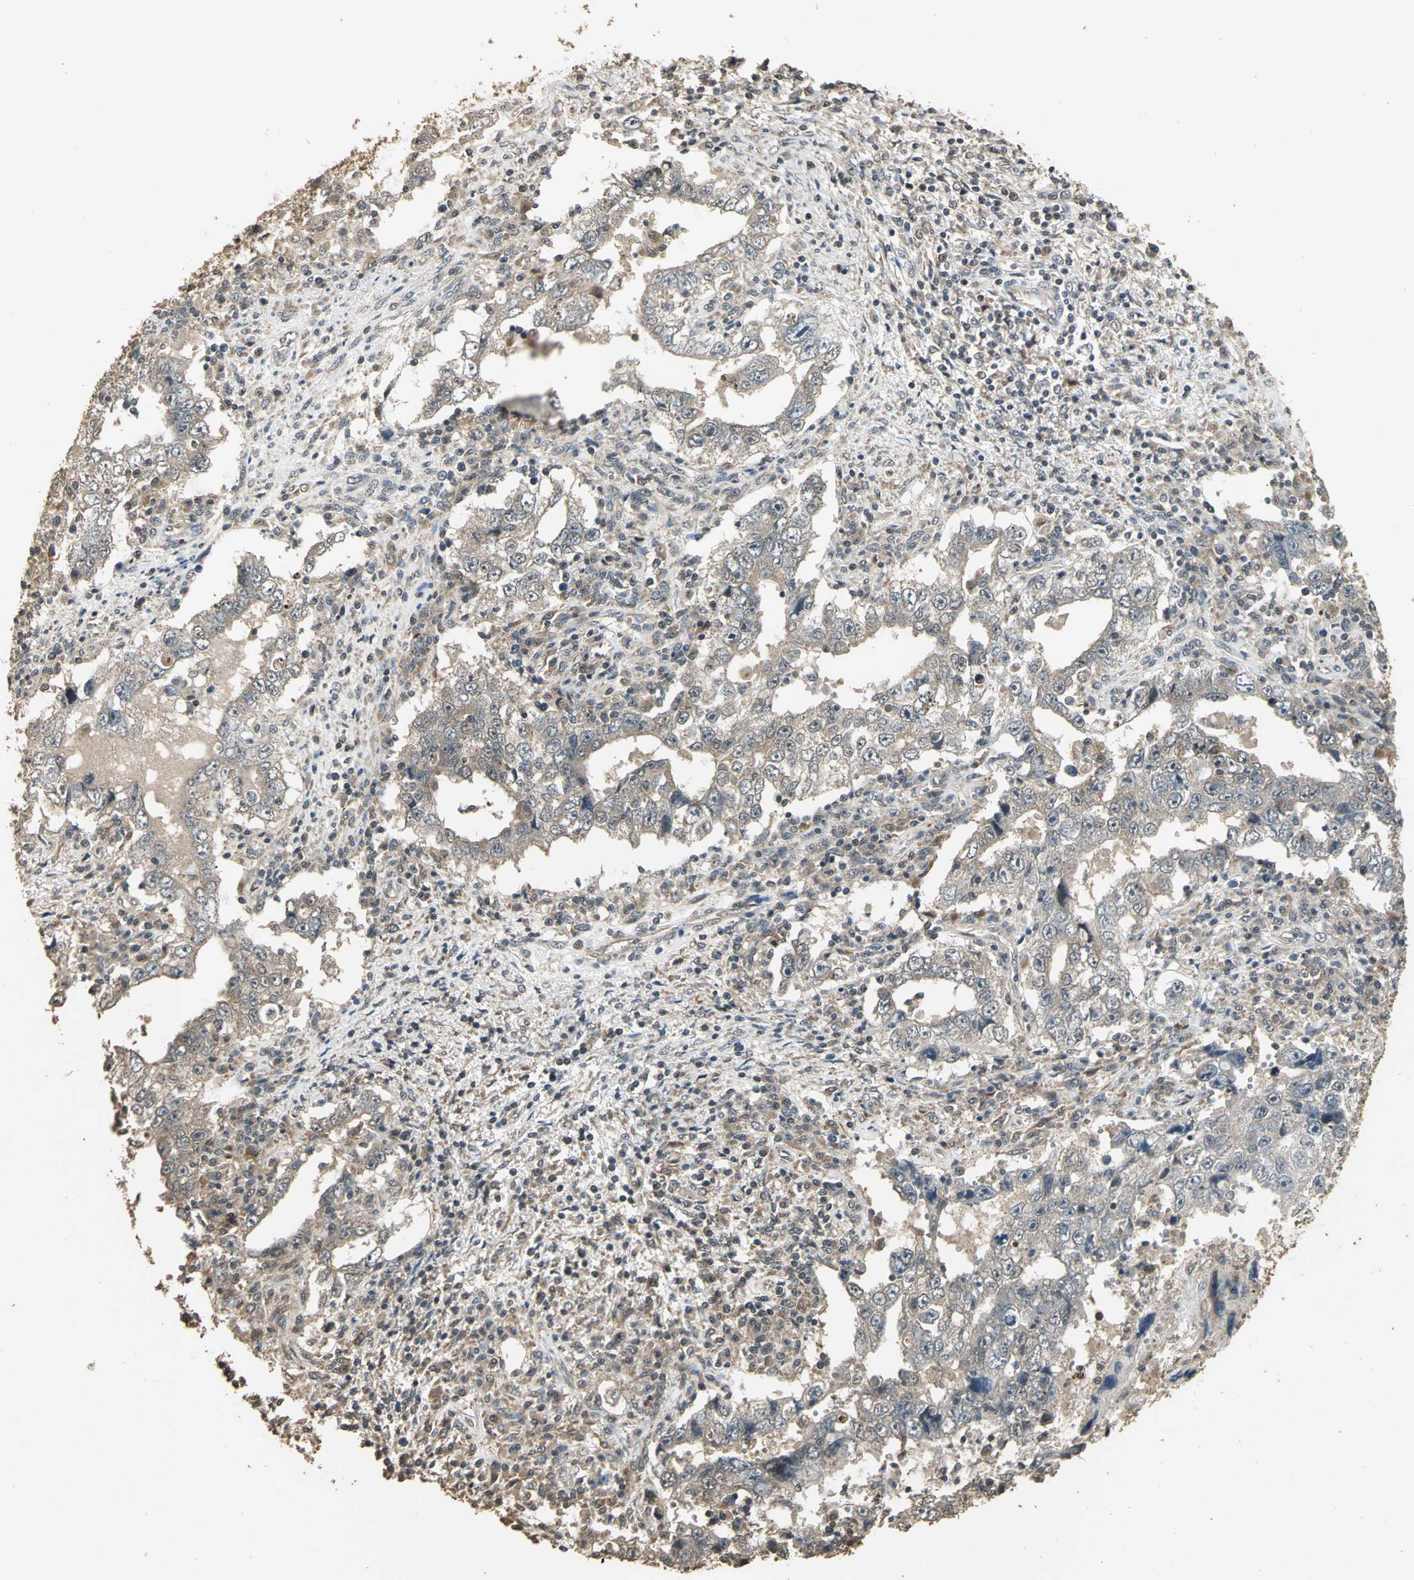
{"staining": {"intensity": "weak", "quantity": "25%-75%", "location": "cytoplasmic/membranous"}, "tissue": "testis cancer", "cell_type": "Tumor cells", "image_type": "cancer", "snomed": [{"axis": "morphology", "description": "Carcinoma, Embryonal, NOS"}, {"axis": "topography", "description": "Testis"}], "caption": "Human embryonal carcinoma (testis) stained for a protein (brown) reveals weak cytoplasmic/membranous positive positivity in approximately 25%-75% of tumor cells.", "gene": "UCHL5", "patient": {"sex": "male", "age": 26}}